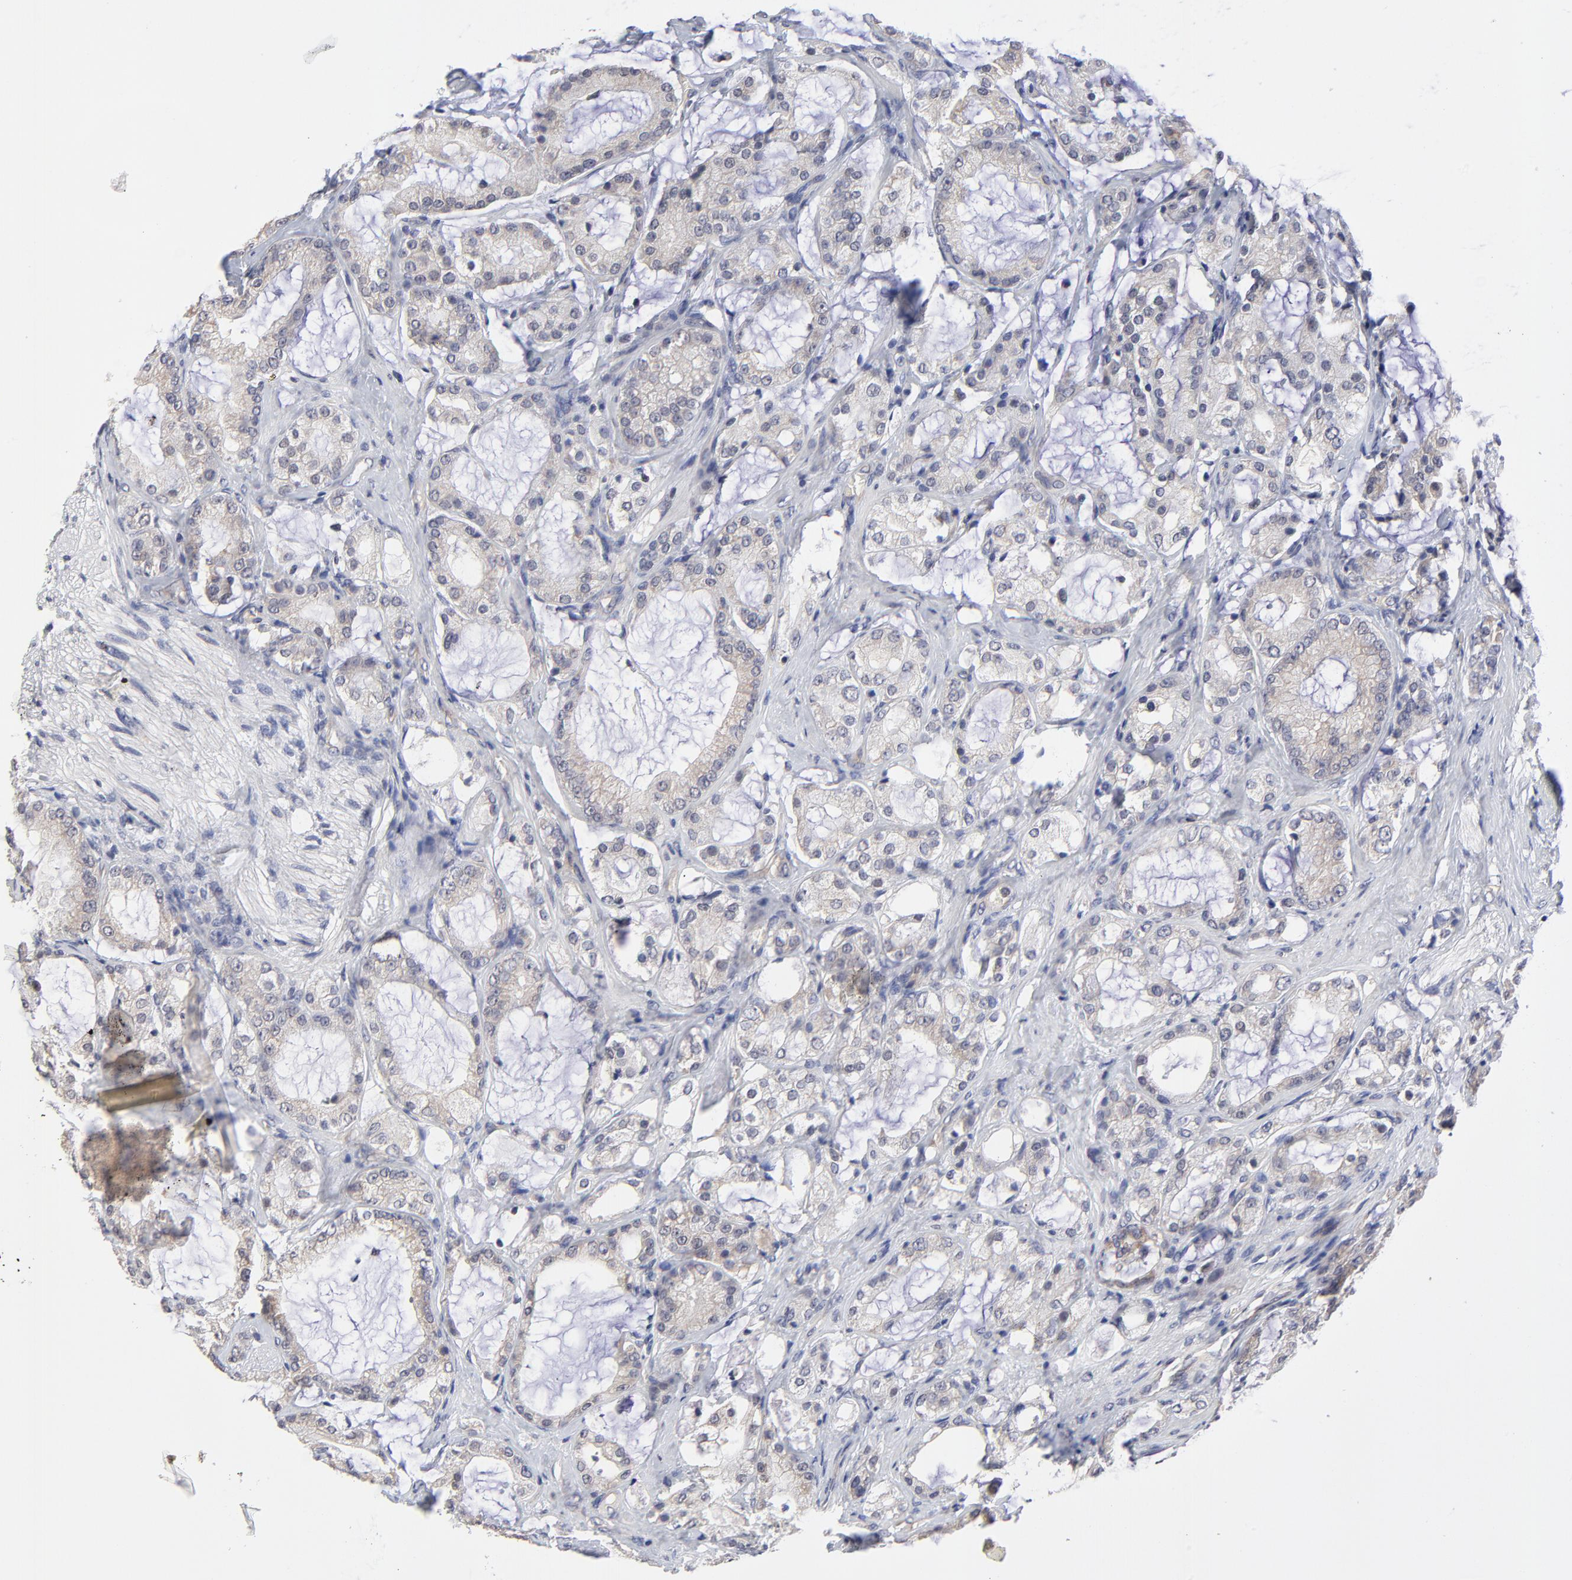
{"staining": {"intensity": "weak", "quantity": "25%-75%", "location": "cytoplasmic/membranous"}, "tissue": "prostate cancer", "cell_type": "Tumor cells", "image_type": "cancer", "snomed": [{"axis": "morphology", "description": "Adenocarcinoma, Medium grade"}, {"axis": "topography", "description": "Prostate"}], "caption": "Prostate cancer stained with a protein marker reveals weak staining in tumor cells.", "gene": "ZNF157", "patient": {"sex": "male", "age": 70}}